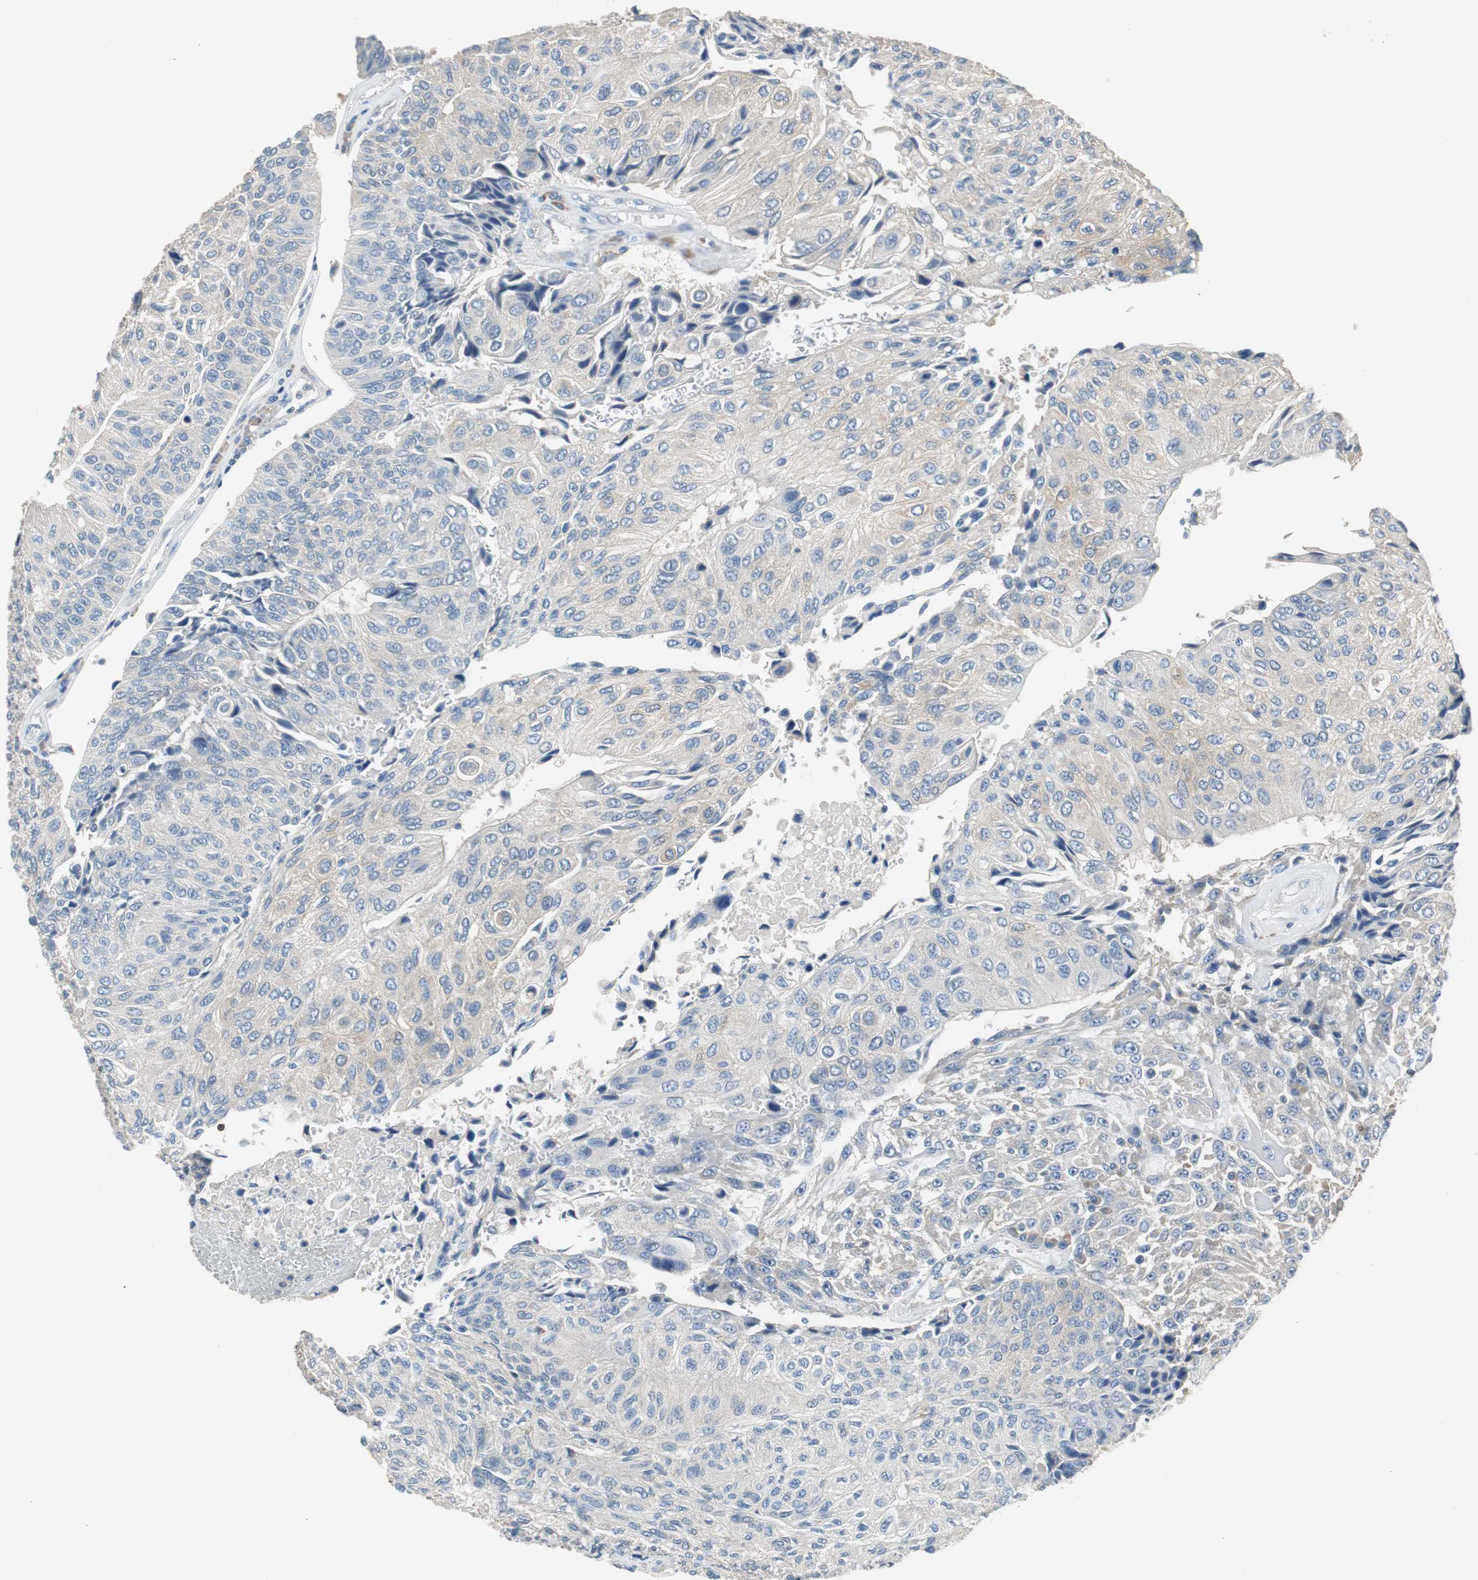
{"staining": {"intensity": "weak", "quantity": "<25%", "location": "cytoplasmic/membranous"}, "tissue": "urothelial cancer", "cell_type": "Tumor cells", "image_type": "cancer", "snomed": [{"axis": "morphology", "description": "Urothelial carcinoma, High grade"}, {"axis": "topography", "description": "Urinary bladder"}], "caption": "Immunohistochemical staining of urothelial cancer exhibits no significant positivity in tumor cells. Nuclei are stained in blue.", "gene": "PRKCA", "patient": {"sex": "male", "age": 66}}